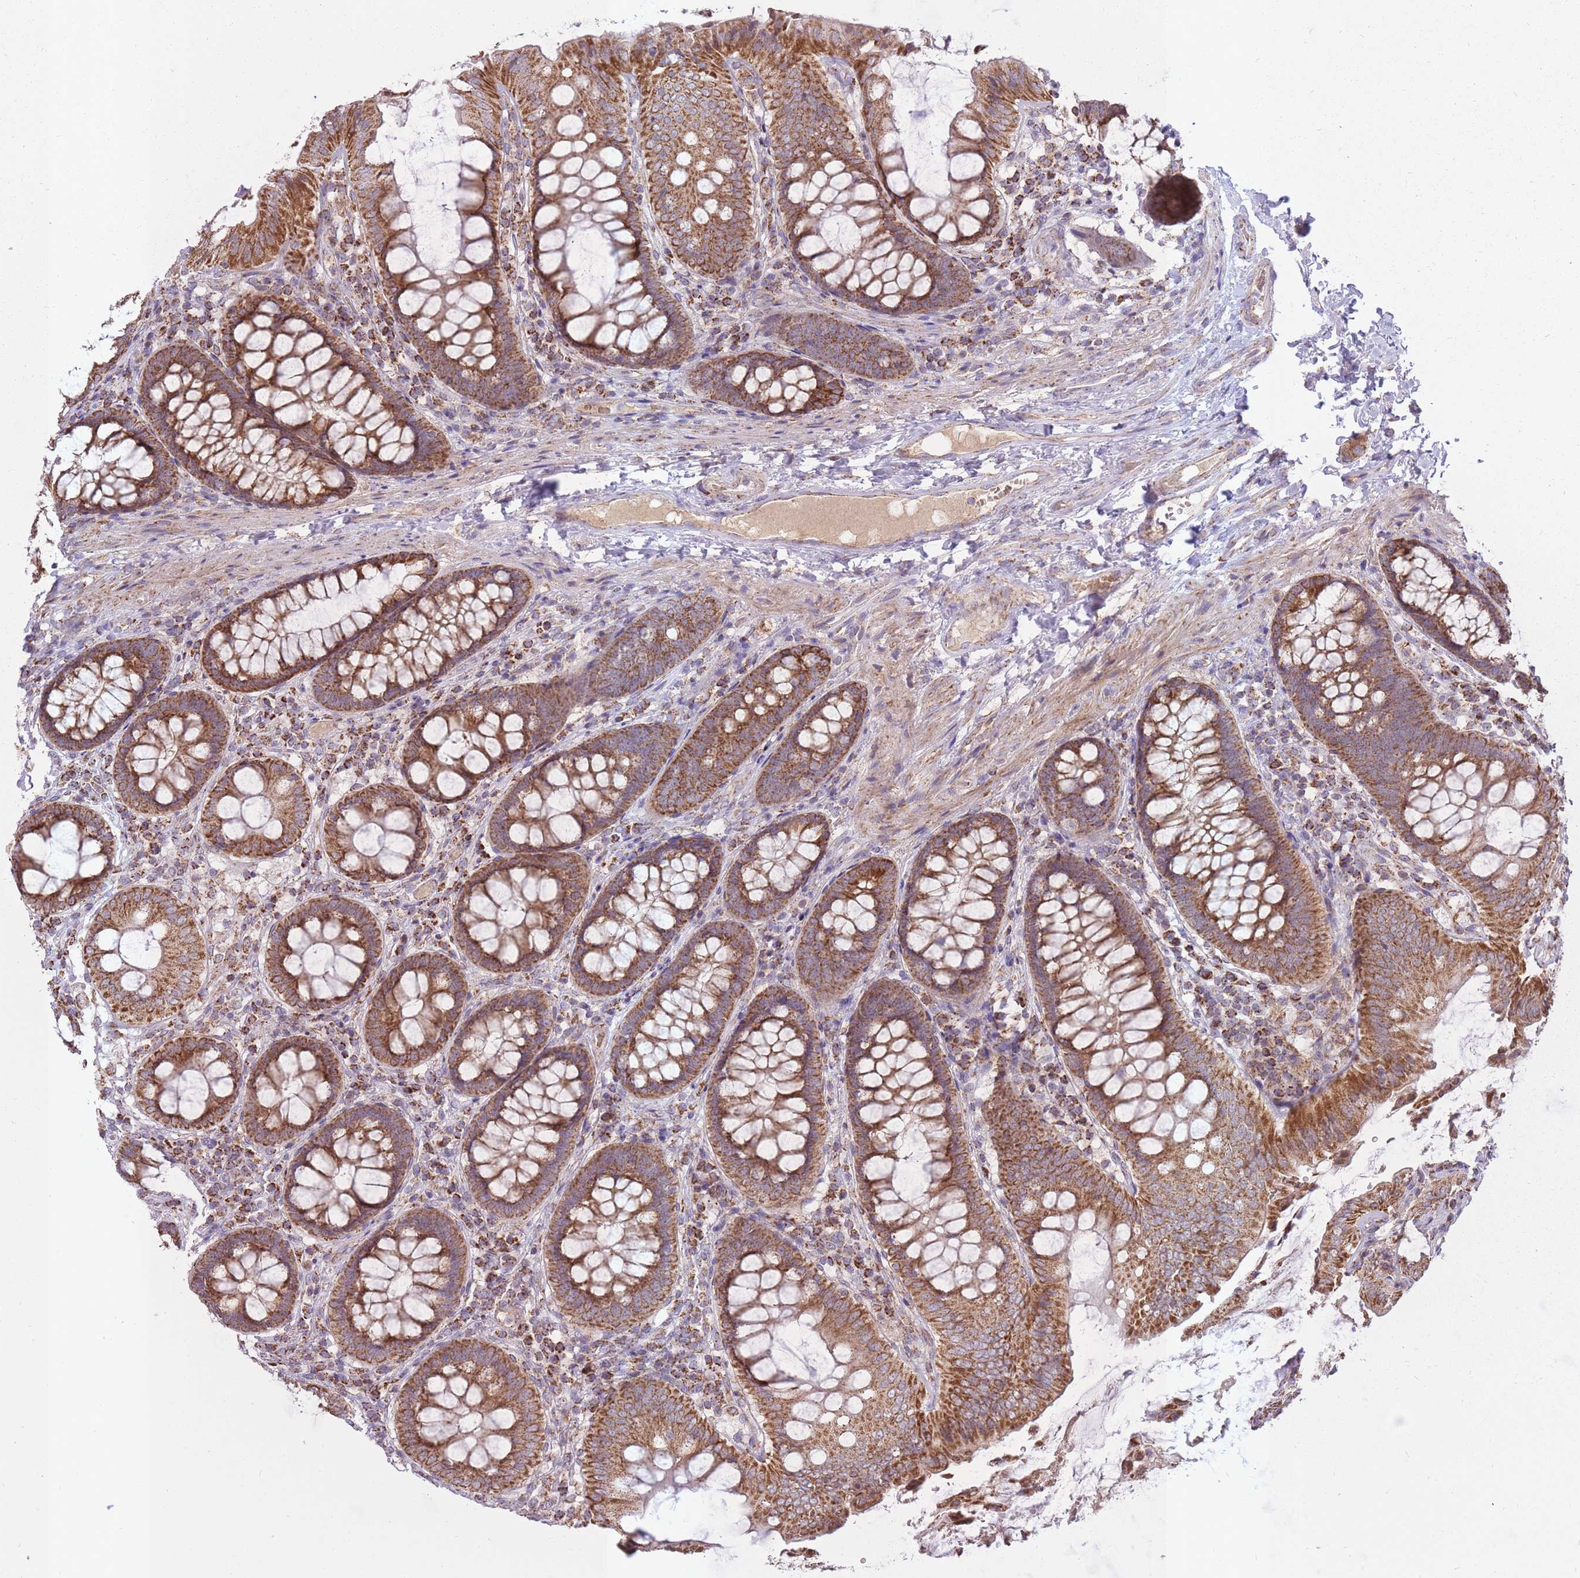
{"staining": {"intensity": "weak", "quantity": "25%-75%", "location": "cytoplasmic/membranous"}, "tissue": "colon", "cell_type": "Endothelial cells", "image_type": "normal", "snomed": [{"axis": "morphology", "description": "Normal tissue, NOS"}, {"axis": "topography", "description": "Colon"}], "caption": "Brown immunohistochemical staining in normal human colon reveals weak cytoplasmic/membranous expression in approximately 25%-75% of endothelial cells.", "gene": "LIN7C", "patient": {"sex": "male", "age": 84}}